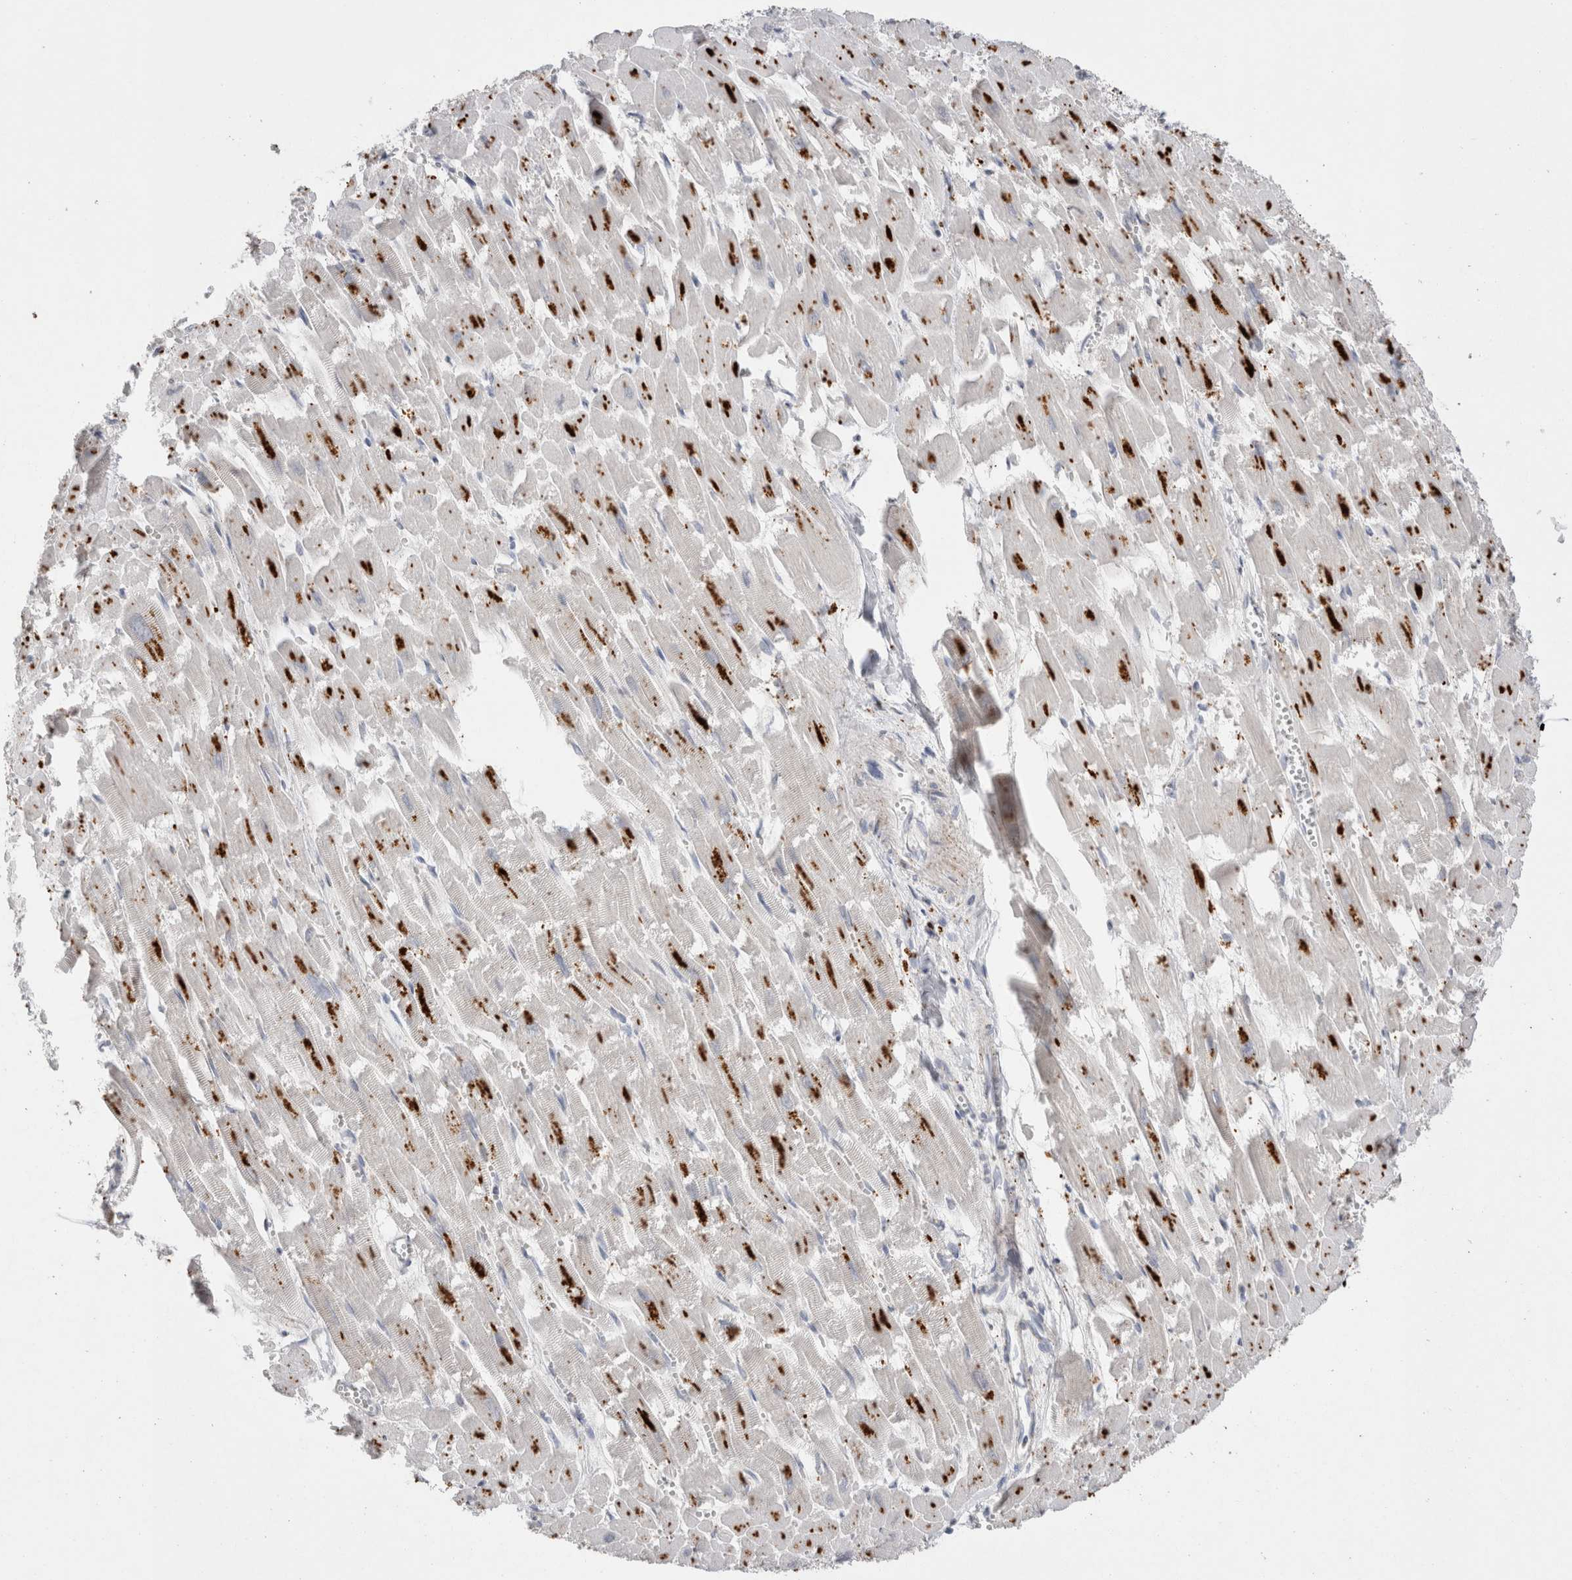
{"staining": {"intensity": "moderate", "quantity": "25%-75%", "location": "cytoplasmic/membranous"}, "tissue": "heart muscle", "cell_type": "Cardiomyocytes", "image_type": "normal", "snomed": [{"axis": "morphology", "description": "Normal tissue, NOS"}, {"axis": "topography", "description": "Heart"}], "caption": "An image showing moderate cytoplasmic/membranous staining in about 25%-75% of cardiomyocytes in normal heart muscle, as visualized by brown immunohistochemical staining.", "gene": "CTSA", "patient": {"sex": "male", "age": 54}}